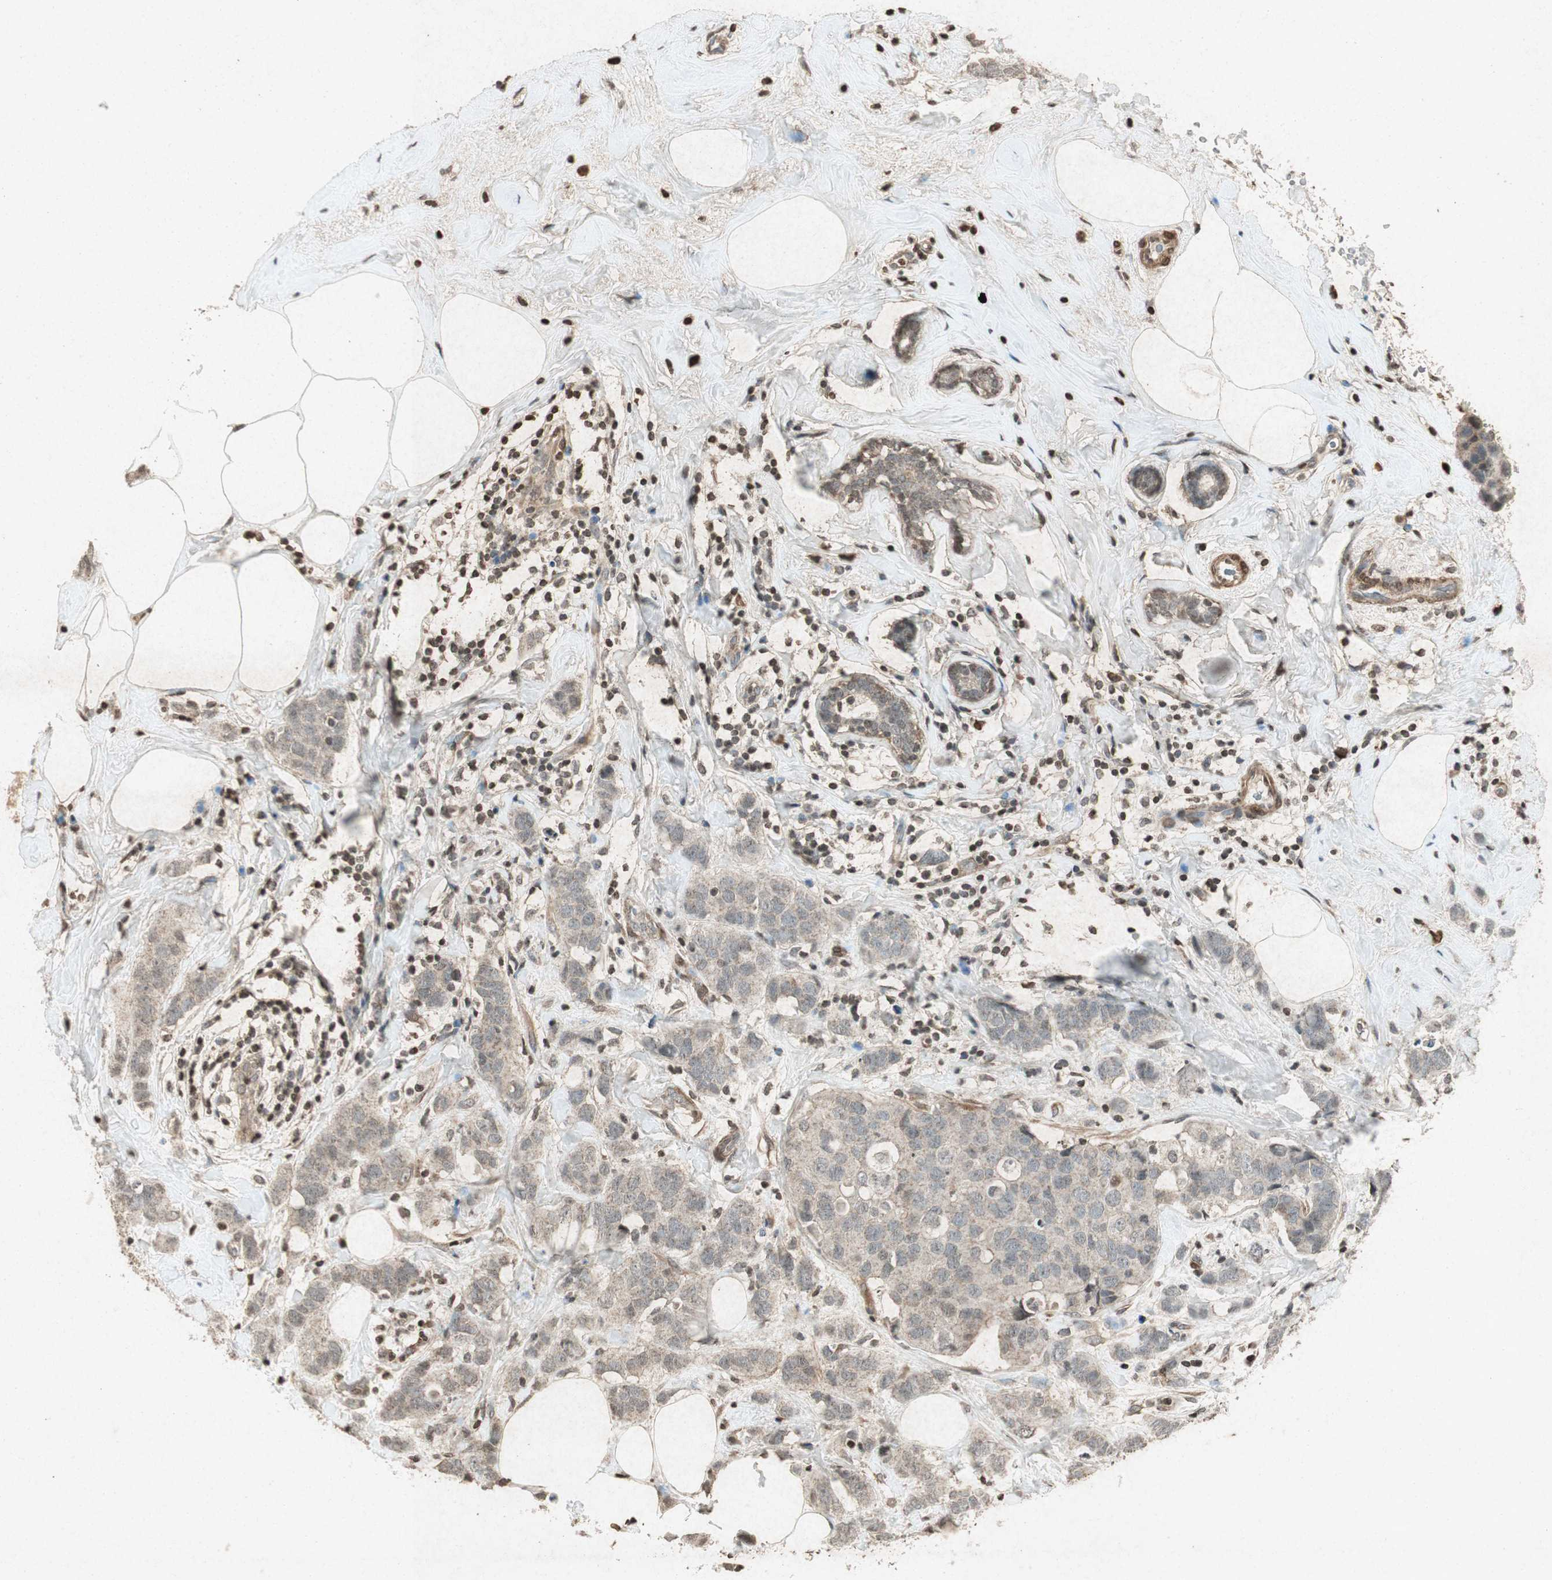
{"staining": {"intensity": "weak", "quantity": ">75%", "location": "cytoplasmic/membranous,nuclear"}, "tissue": "breast cancer", "cell_type": "Tumor cells", "image_type": "cancer", "snomed": [{"axis": "morphology", "description": "Normal tissue, NOS"}, {"axis": "morphology", "description": "Duct carcinoma"}, {"axis": "topography", "description": "Breast"}], "caption": "Immunohistochemical staining of breast cancer (intraductal carcinoma) reveals weak cytoplasmic/membranous and nuclear protein expression in approximately >75% of tumor cells.", "gene": "PRKG1", "patient": {"sex": "female", "age": 50}}